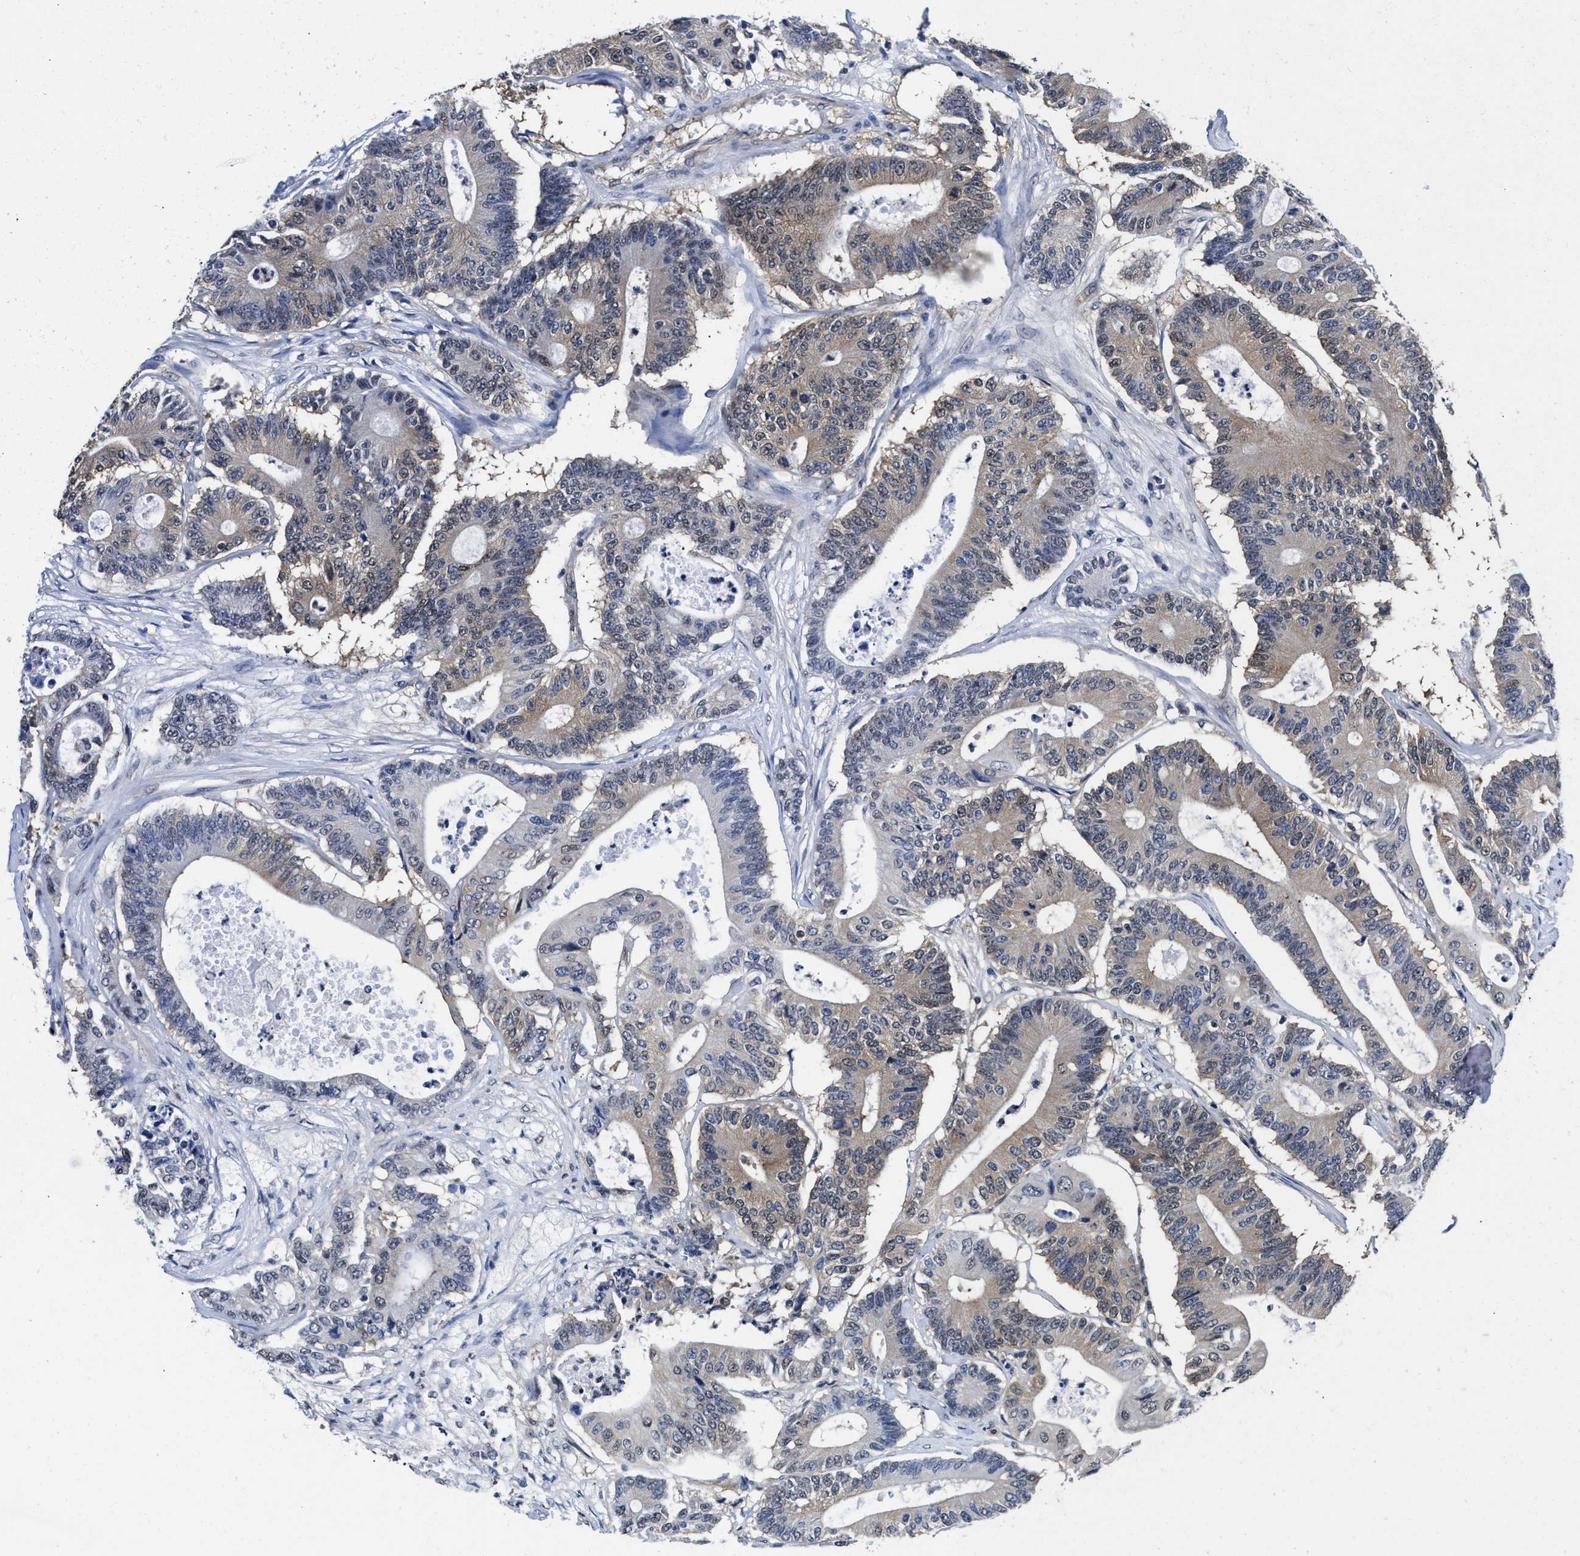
{"staining": {"intensity": "weak", "quantity": "25%-75%", "location": "cytoplasmic/membranous"}, "tissue": "colorectal cancer", "cell_type": "Tumor cells", "image_type": "cancer", "snomed": [{"axis": "morphology", "description": "Adenocarcinoma, NOS"}, {"axis": "topography", "description": "Colon"}], "caption": "This is a micrograph of immunohistochemistry (IHC) staining of colorectal cancer, which shows weak positivity in the cytoplasmic/membranous of tumor cells.", "gene": "ACLY", "patient": {"sex": "female", "age": 84}}